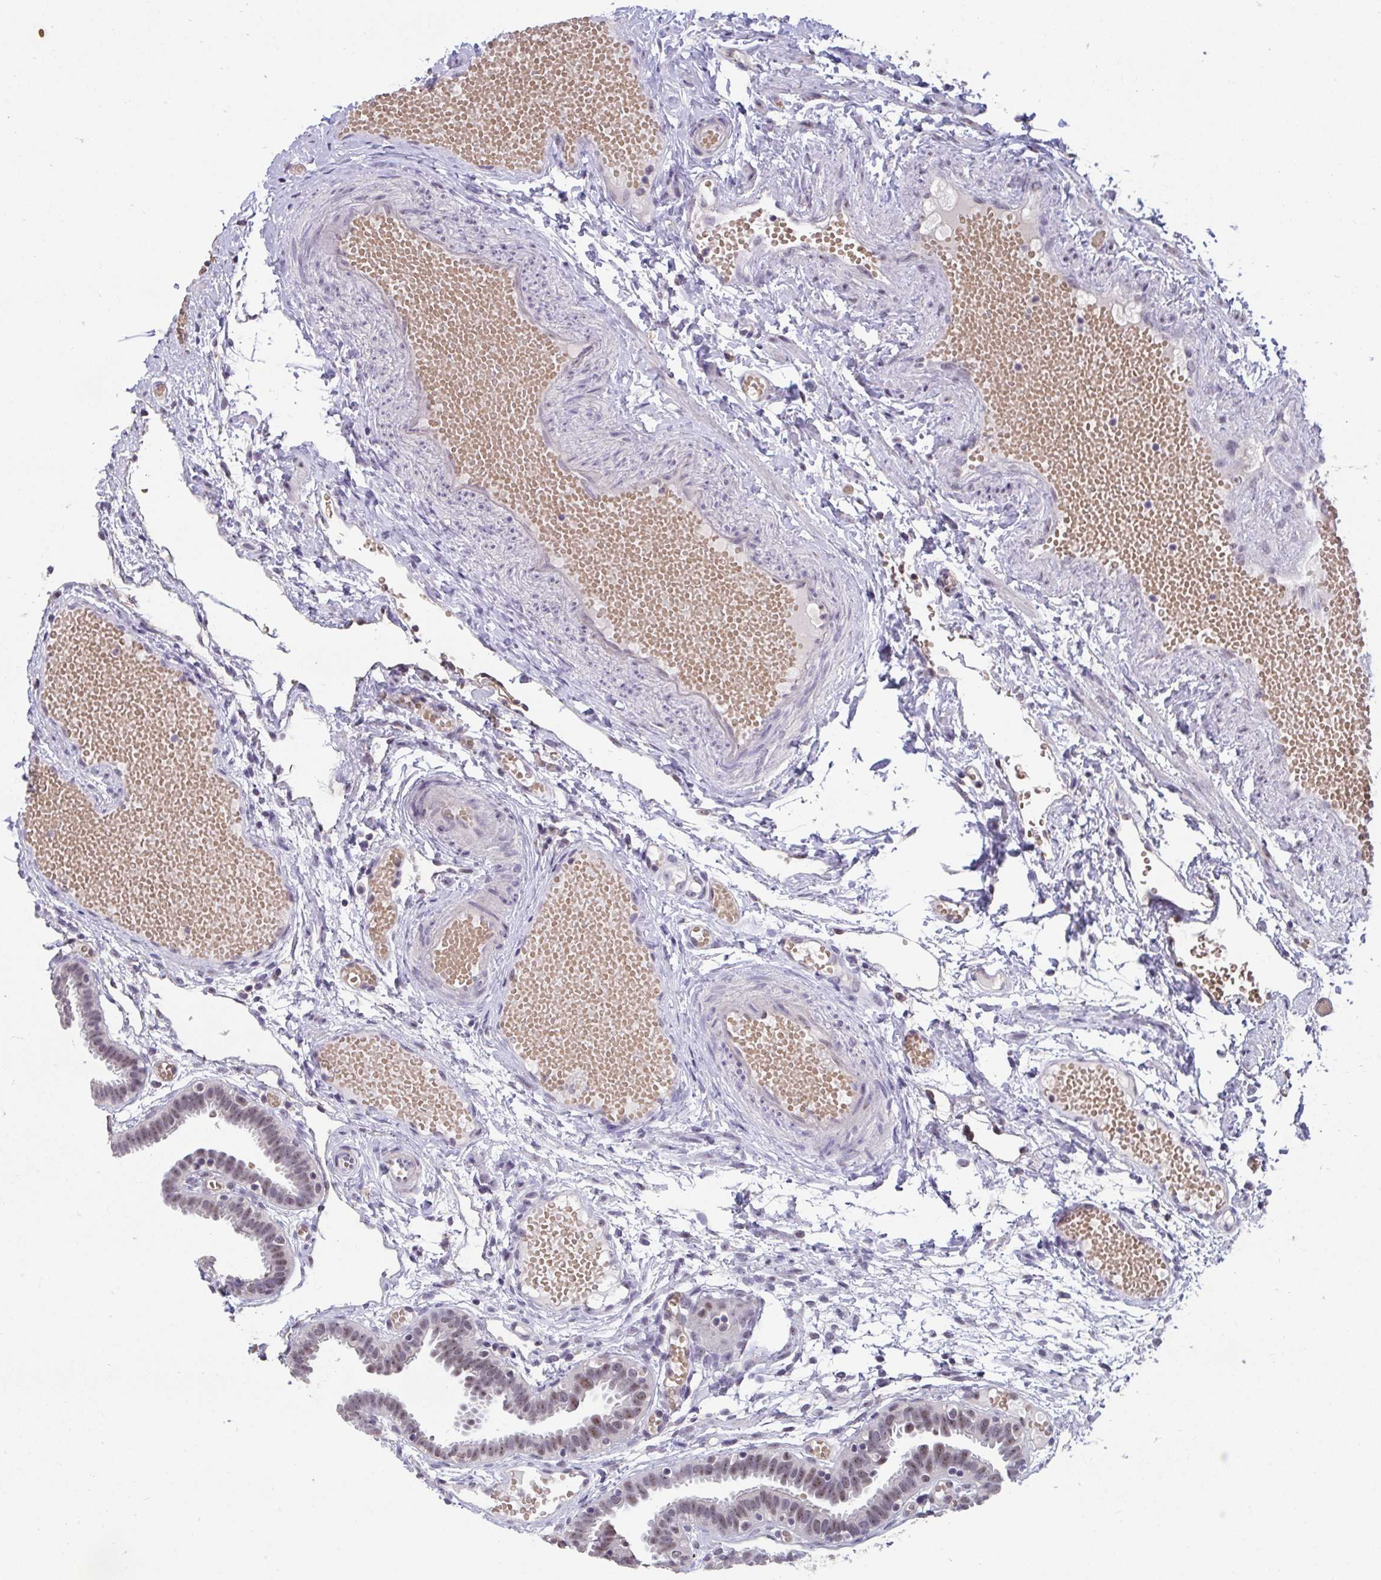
{"staining": {"intensity": "weak", "quantity": ">75%", "location": "nuclear"}, "tissue": "fallopian tube", "cell_type": "Glandular cells", "image_type": "normal", "snomed": [{"axis": "morphology", "description": "Normal tissue, NOS"}, {"axis": "topography", "description": "Fallopian tube"}], "caption": "About >75% of glandular cells in normal human fallopian tube exhibit weak nuclear protein staining as visualized by brown immunohistochemical staining.", "gene": "SENP3", "patient": {"sex": "female", "age": 37}}